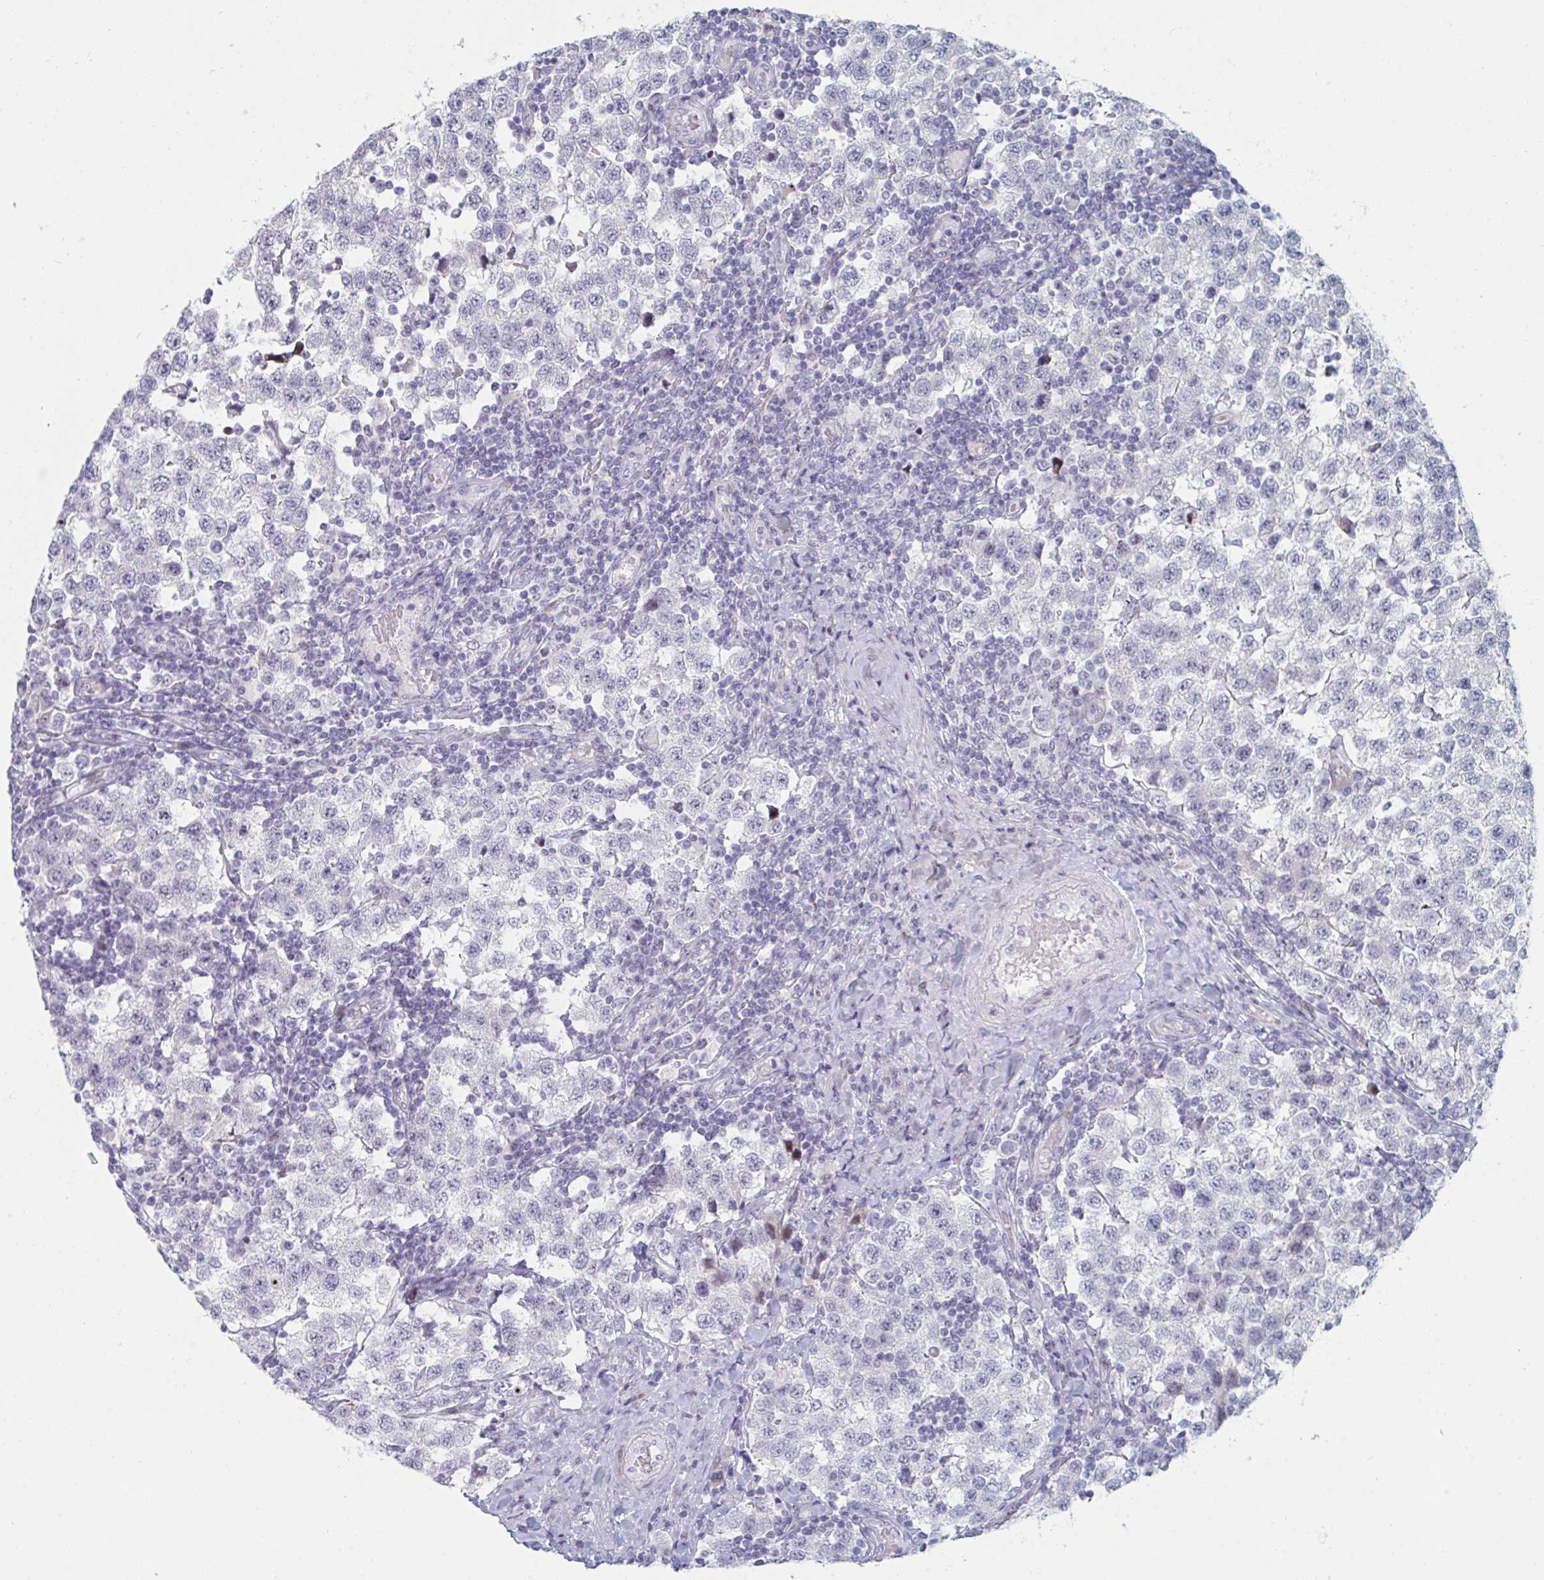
{"staining": {"intensity": "negative", "quantity": "none", "location": "none"}, "tissue": "testis cancer", "cell_type": "Tumor cells", "image_type": "cancer", "snomed": [{"axis": "morphology", "description": "Seminoma, NOS"}, {"axis": "topography", "description": "Testis"}], "caption": "This image is of testis cancer (seminoma) stained with IHC to label a protein in brown with the nuclei are counter-stained blue. There is no staining in tumor cells.", "gene": "NR1H2", "patient": {"sex": "male", "age": 34}}